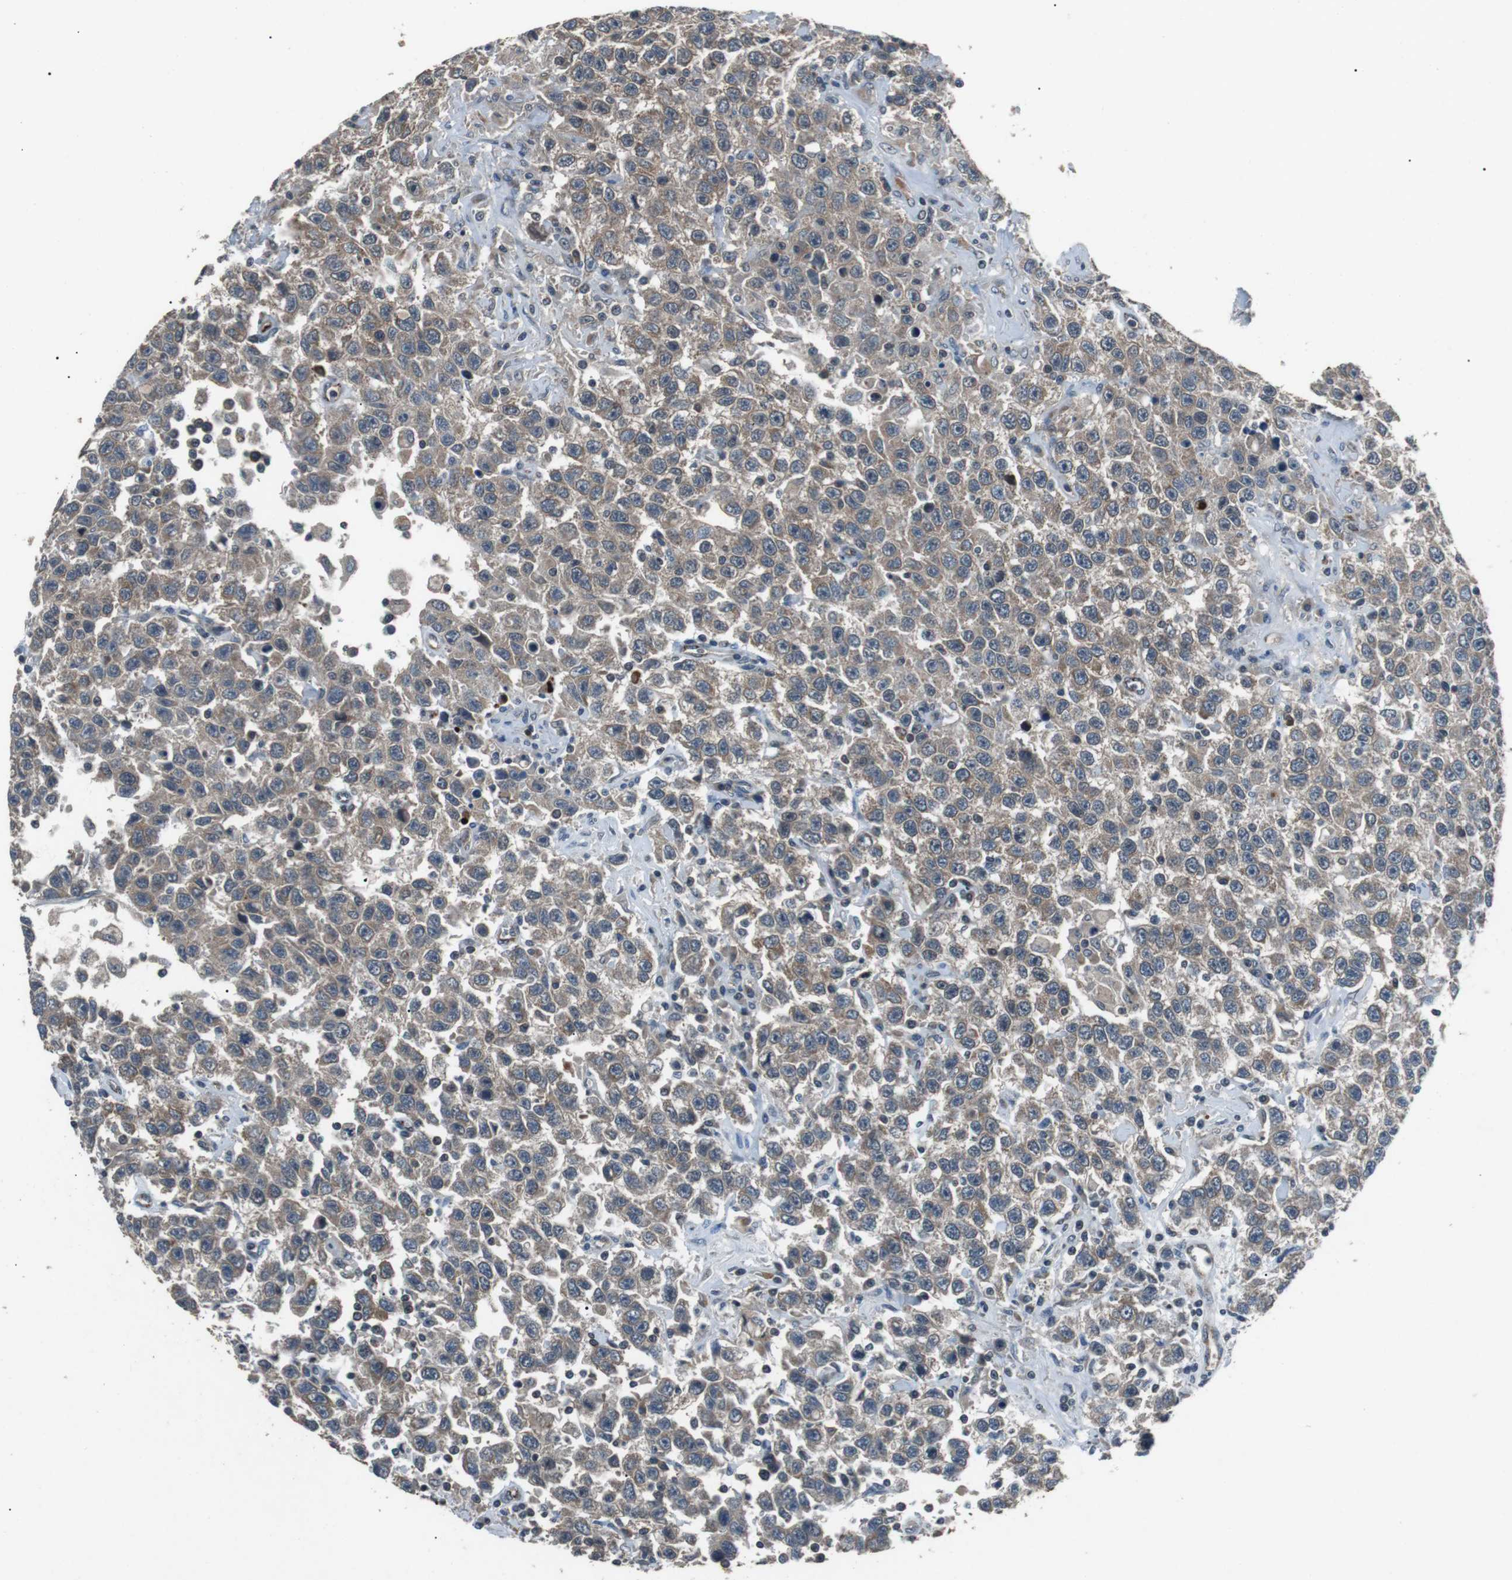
{"staining": {"intensity": "weak", "quantity": ">75%", "location": "cytoplasmic/membranous"}, "tissue": "testis cancer", "cell_type": "Tumor cells", "image_type": "cancer", "snomed": [{"axis": "morphology", "description": "Seminoma, NOS"}, {"axis": "topography", "description": "Testis"}], "caption": "Seminoma (testis) was stained to show a protein in brown. There is low levels of weak cytoplasmic/membranous positivity in about >75% of tumor cells.", "gene": "NEK7", "patient": {"sex": "male", "age": 41}}